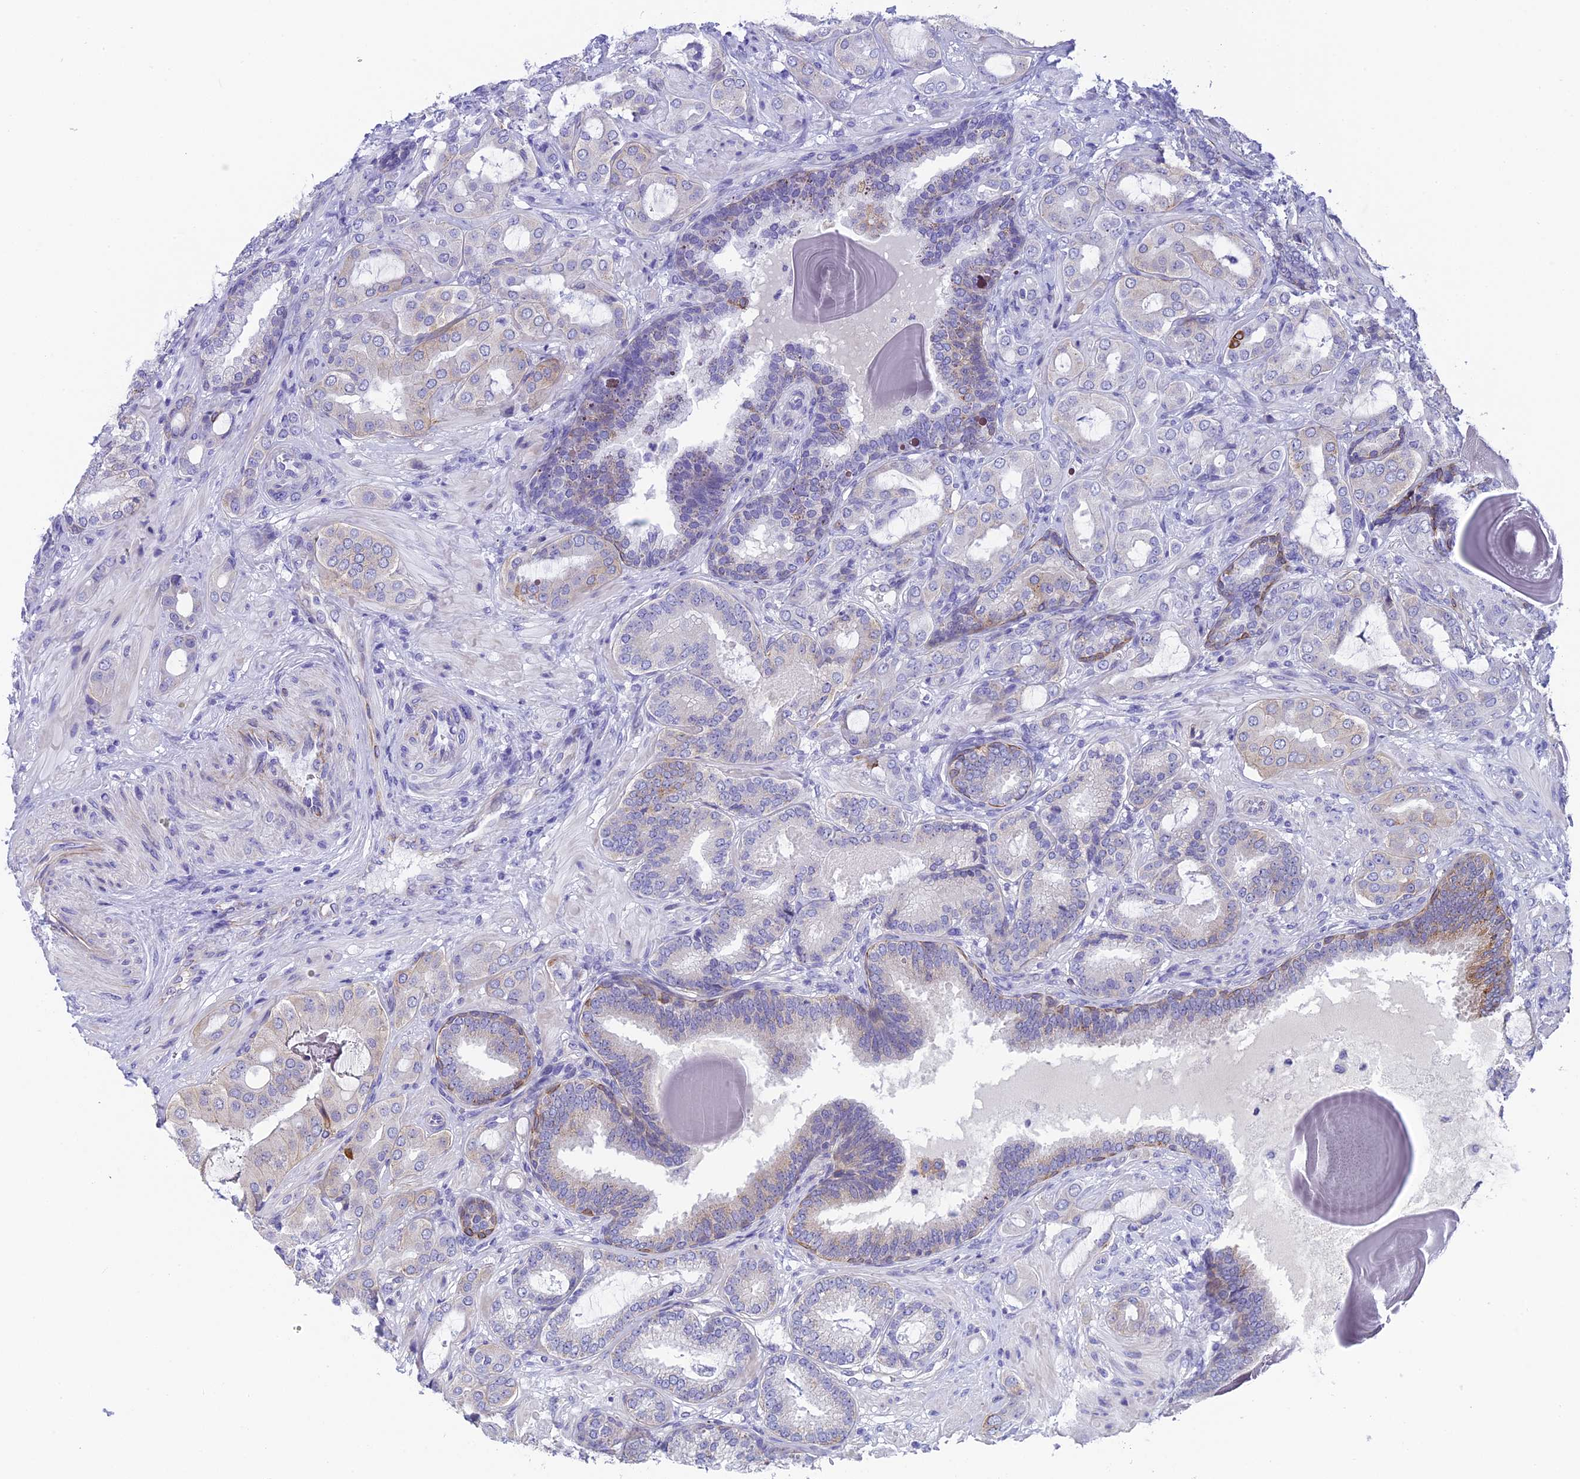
{"staining": {"intensity": "weak", "quantity": "<25%", "location": "cytoplasmic/membranous"}, "tissue": "prostate cancer", "cell_type": "Tumor cells", "image_type": "cancer", "snomed": [{"axis": "morphology", "description": "Adenocarcinoma, Low grade"}, {"axis": "topography", "description": "Prostate"}], "caption": "Micrograph shows no significant protein positivity in tumor cells of adenocarcinoma (low-grade) (prostate).", "gene": "TACSTD2", "patient": {"sex": "male", "age": 57}}